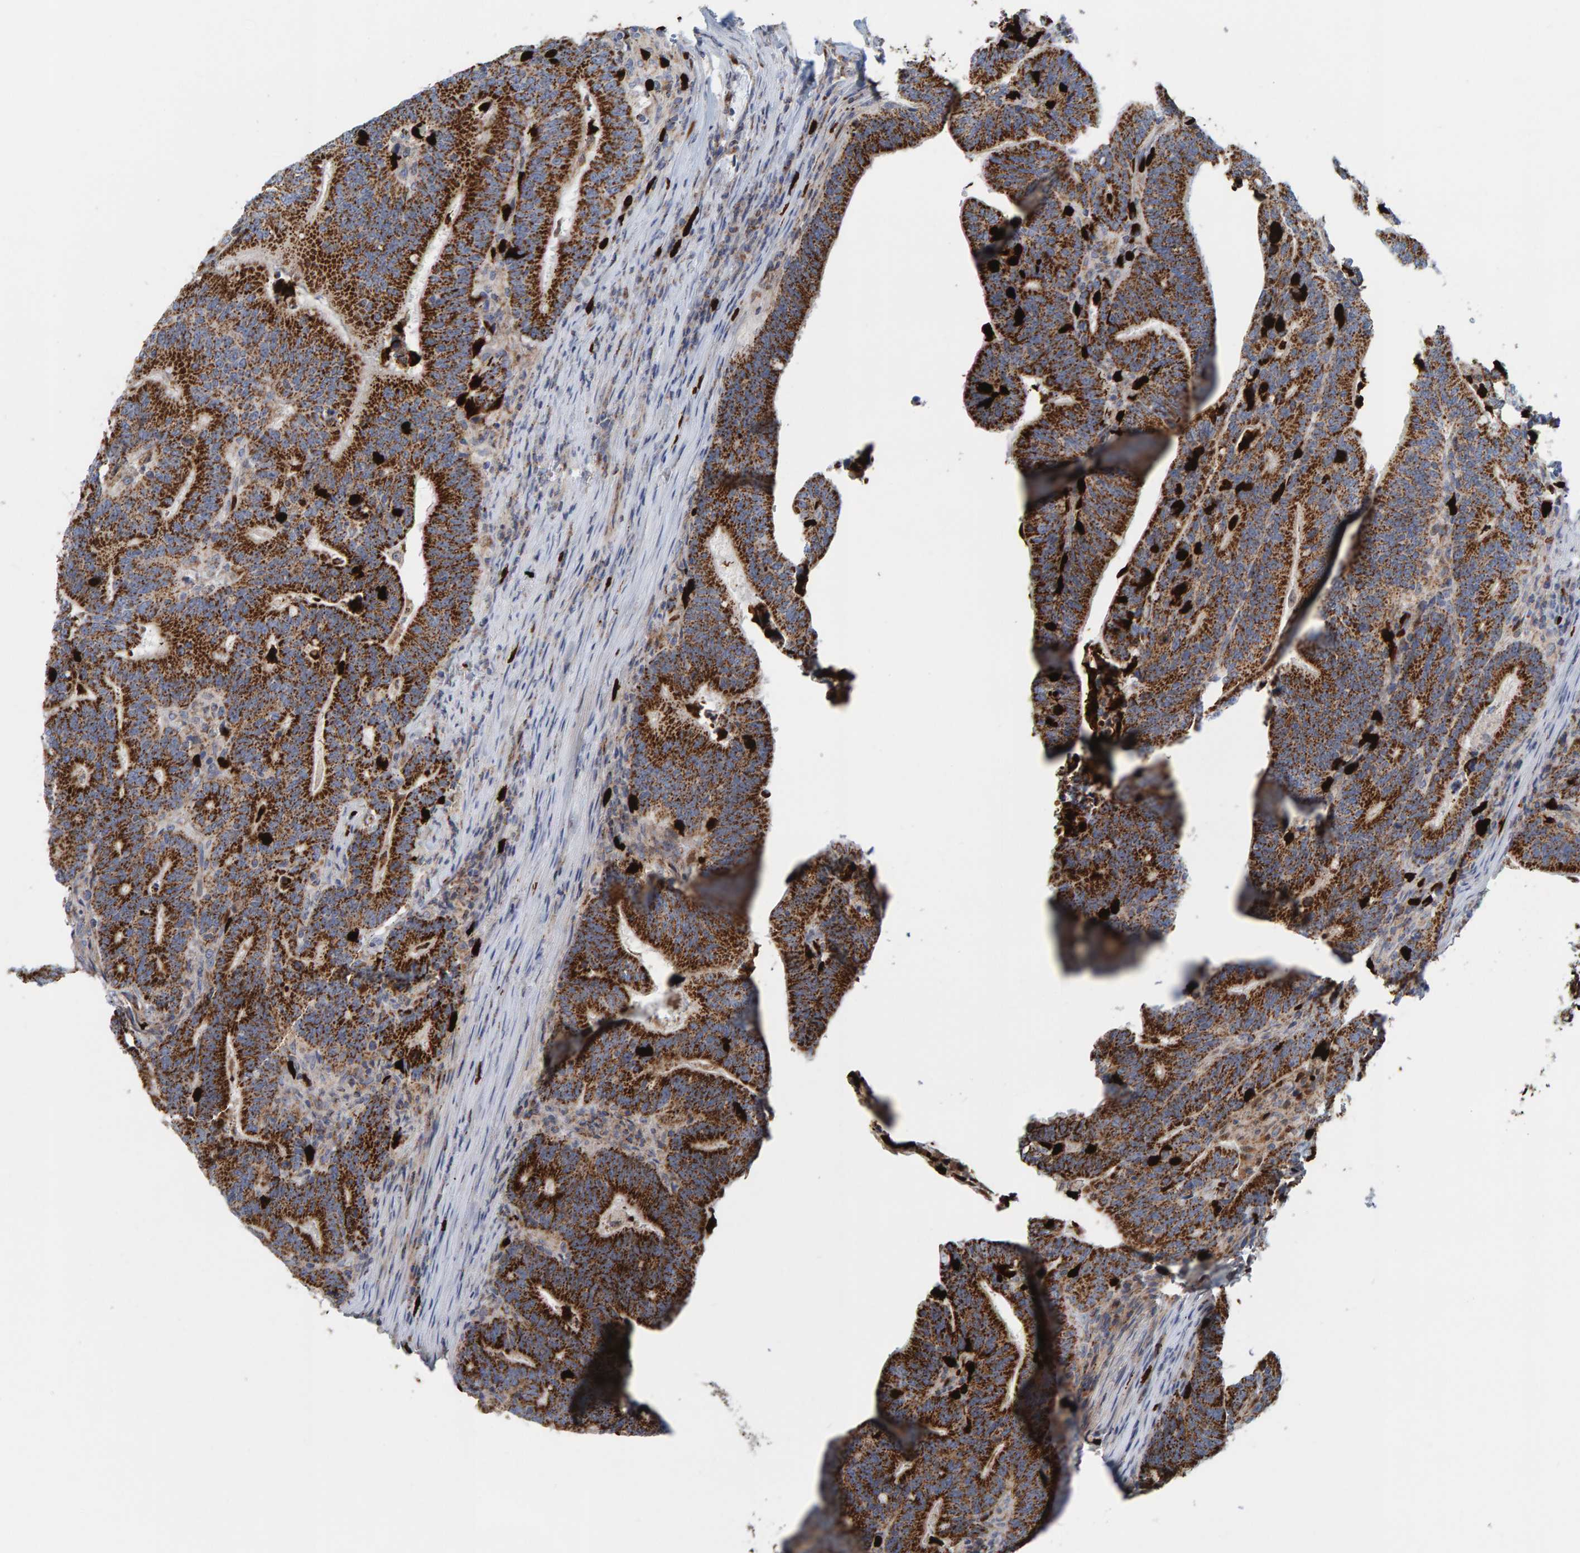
{"staining": {"intensity": "strong", "quantity": ">75%", "location": "cytoplasmic/membranous"}, "tissue": "colorectal cancer", "cell_type": "Tumor cells", "image_type": "cancer", "snomed": [{"axis": "morphology", "description": "Adenocarcinoma, NOS"}, {"axis": "topography", "description": "Colon"}], "caption": "Immunohistochemical staining of colorectal cancer (adenocarcinoma) displays strong cytoplasmic/membranous protein staining in about >75% of tumor cells.", "gene": "B9D1", "patient": {"sex": "female", "age": 66}}